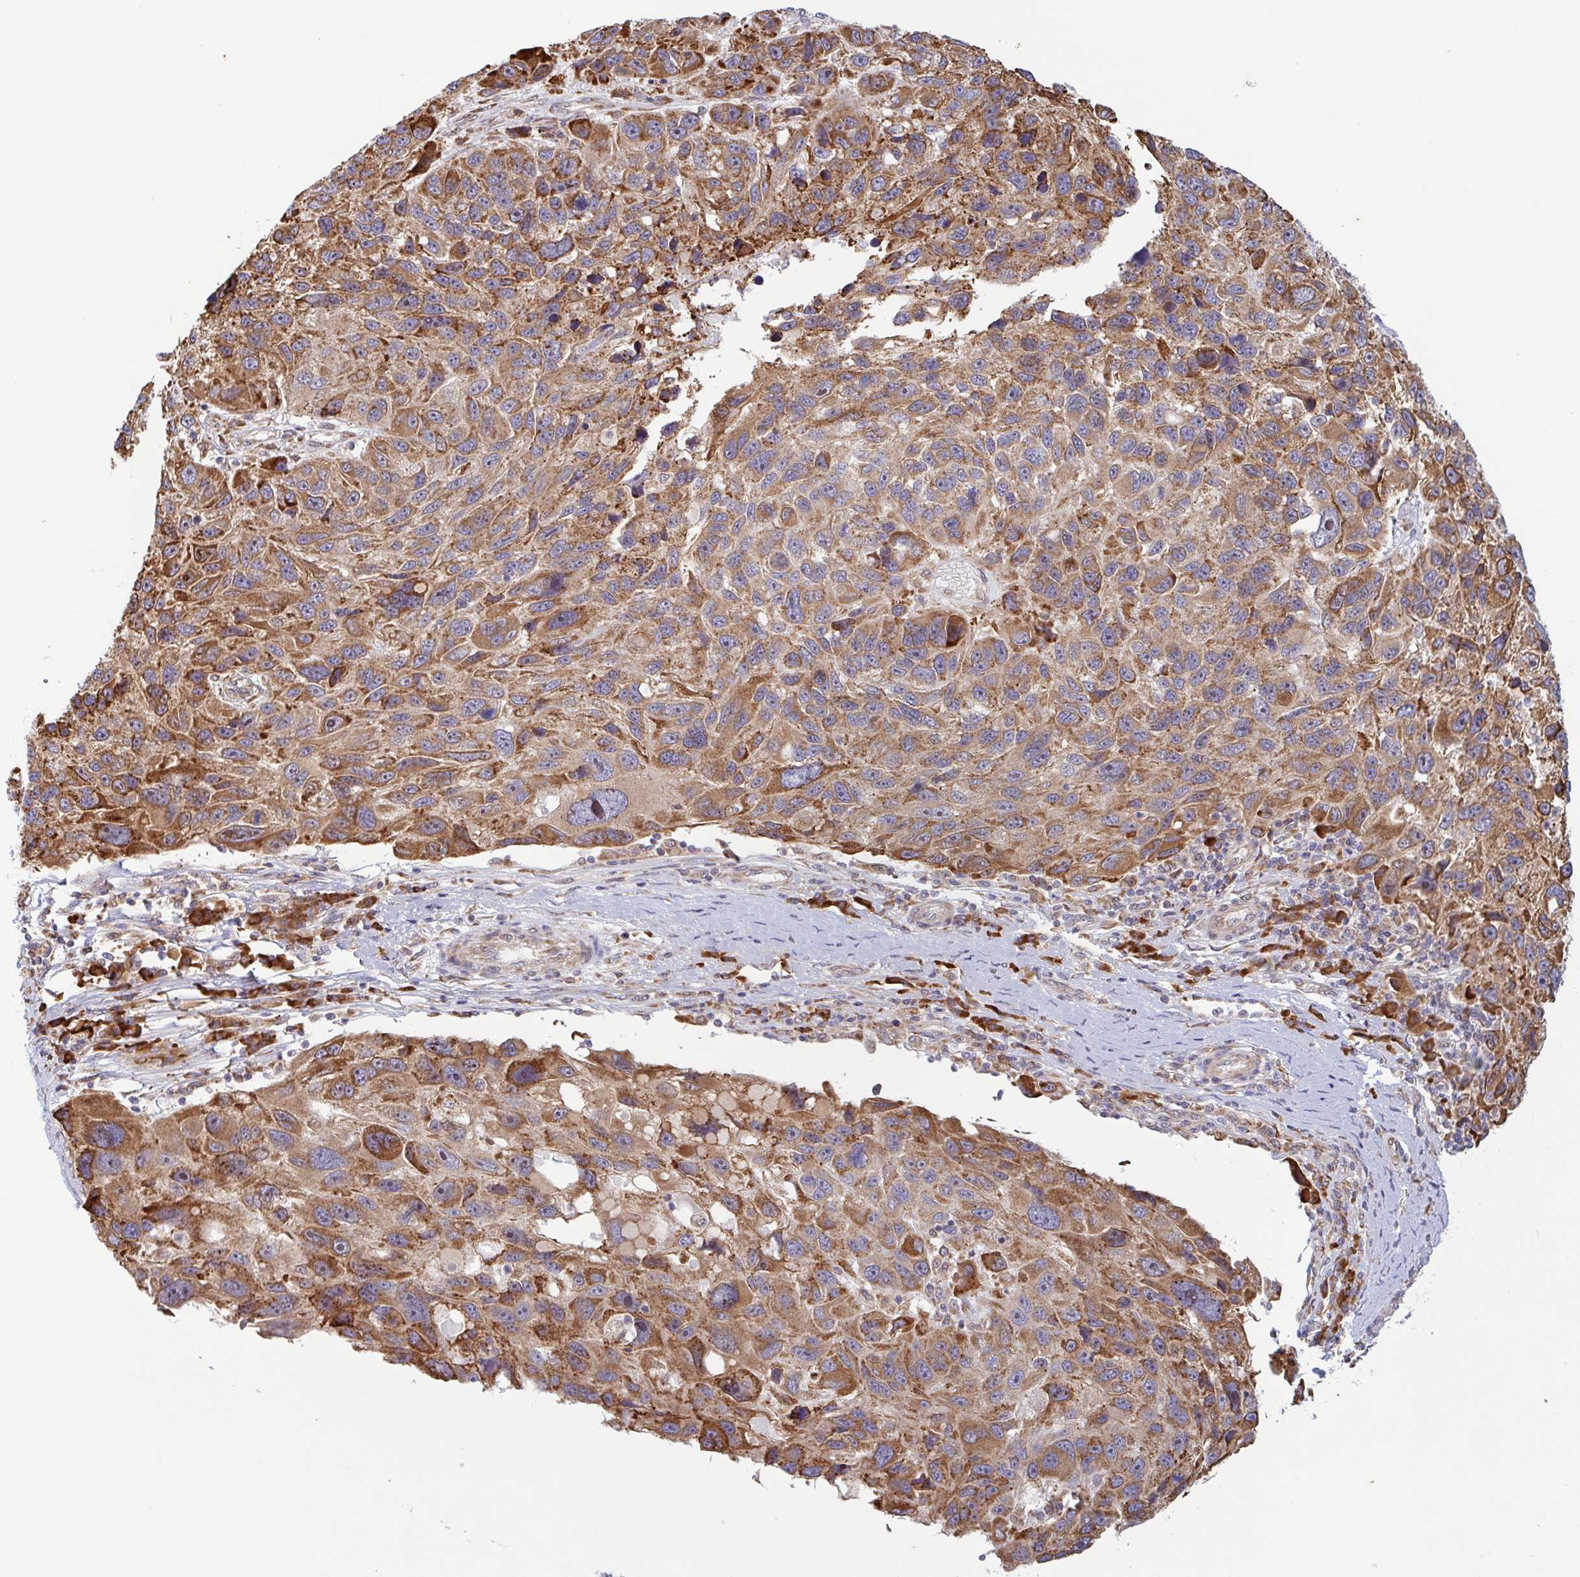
{"staining": {"intensity": "moderate", "quantity": ">75%", "location": "cytoplasmic/membranous"}, "tissue": "melanoma", "cell_type": "Tumor cells", "image_type": "cancer", "snomed": [{"axis": "morphology", "description": "Malignant melanoma, NOS"}, {"axis": "topography", "description": "Skin"}], "caption": "Immunohistochemistry (IHC) (DAB (3,3'-diaminobenzidine)) staining of malignant melanoma exhibits moderate cytoplasmic/membranous protein positivity in approximately >75% of tumor cells. Using DAB (3,3'-diaminobenzidine) (brown) and hematoxylin (blue) stains, captured at high magnification using brightfield microscopy.", "gene": "RIT1", "patient": {"sex": "male", "age": 53}}